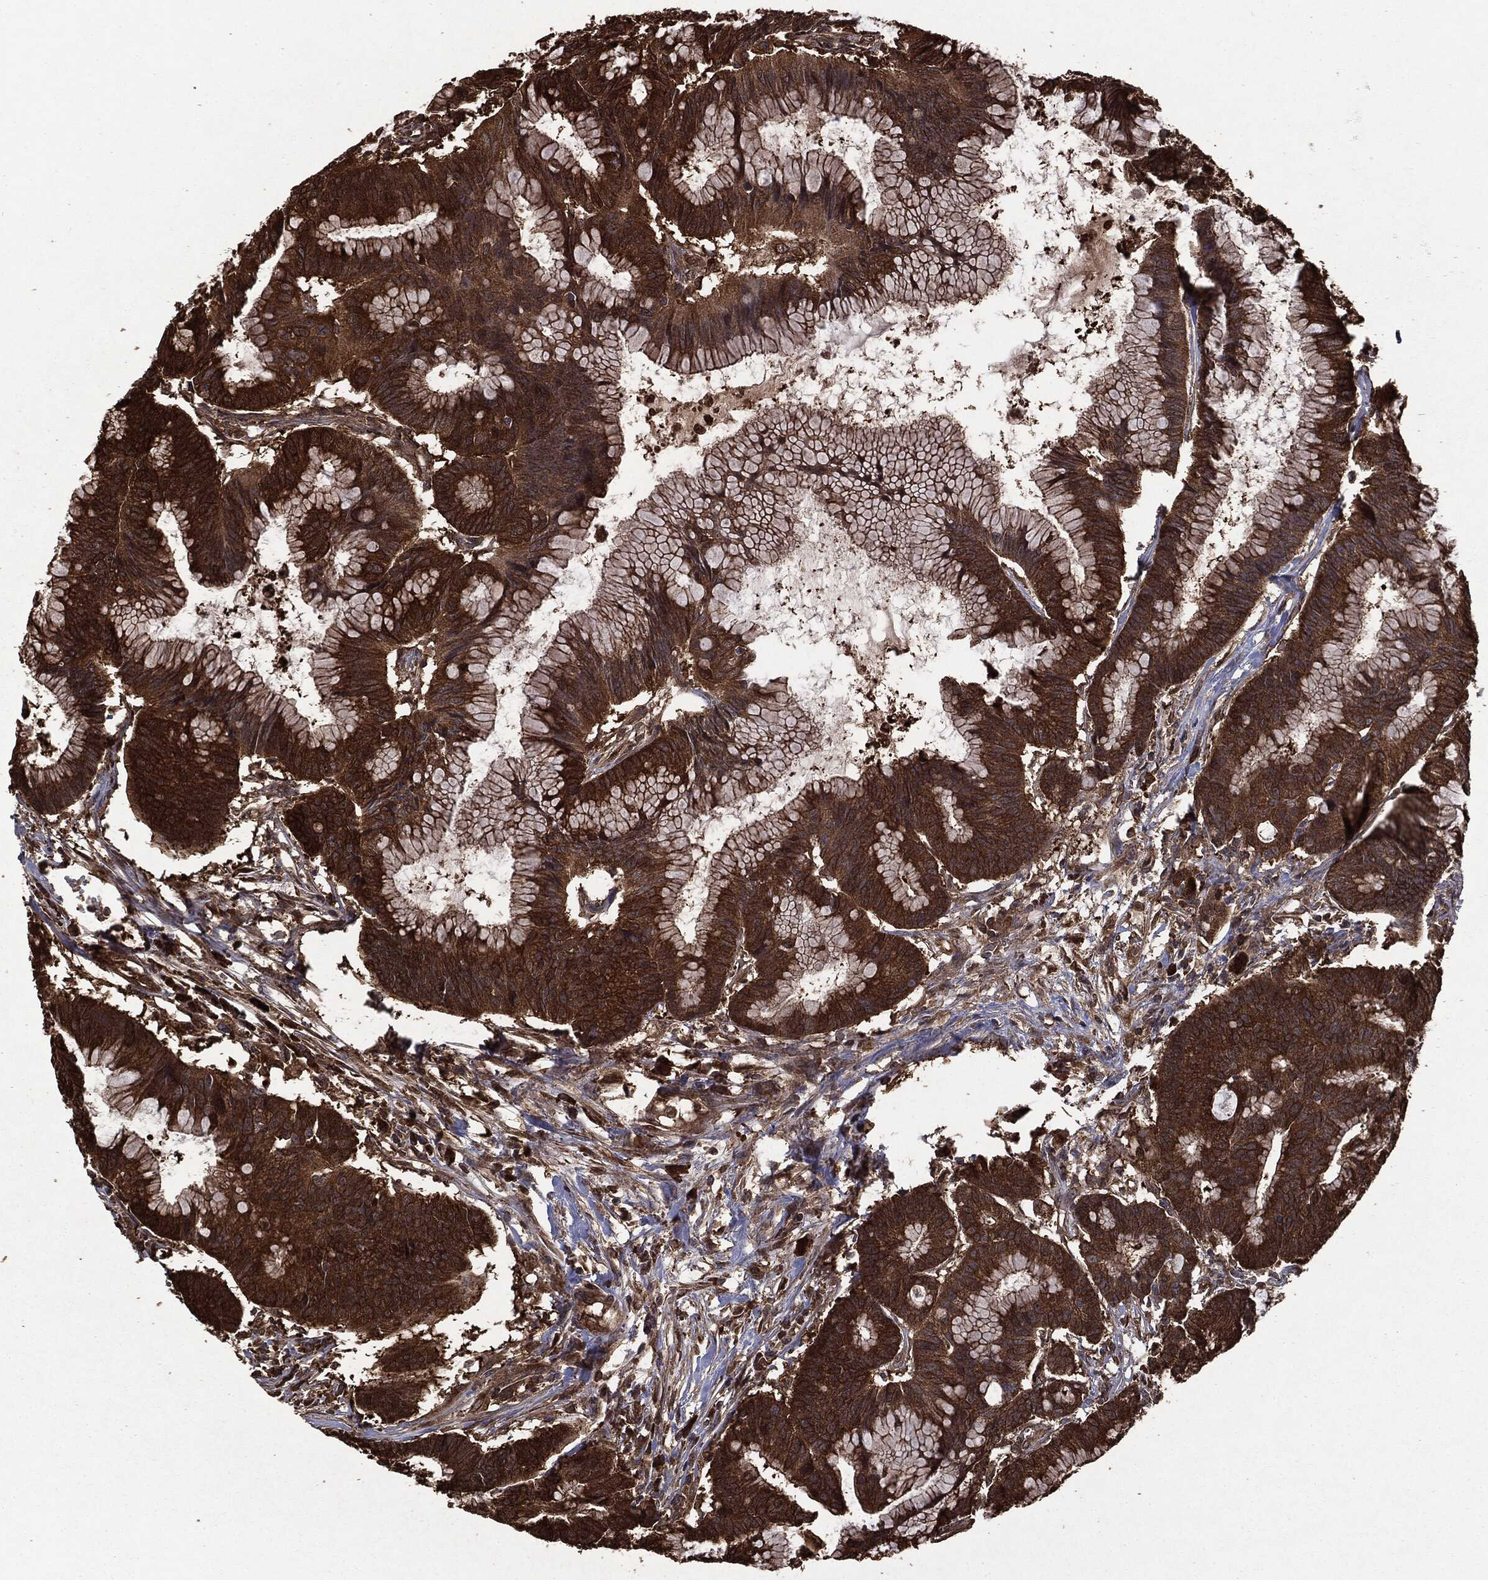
{"staining": {"intensity": "strong", "quantity": ">75%", "location": "cytoplasmic/membranous"}, "tissue": "colorectal cancer", "cell_type": "Tumor cells", "image_type": "cancer", "snomed": [{"axis": "morphology", "description": "Adenocarcinoma, NOS"}, {"axis": "topography", "description": "Colon"}], "caption": "Adenocarcinoma (colorectal) stained with DAB IHC shows high levels of strong cytoplasmic/membranous staining in approximately >75% of tumor cells. The staining was performed using DAB (3,3'-diaminobenzidine) to visualize the protein expression in brown, while the nuclei were stained in blue with hematoxylin (Magnification: 20x).", "gene": "NME1", "patient": {"sex": "female", "age": 78}}